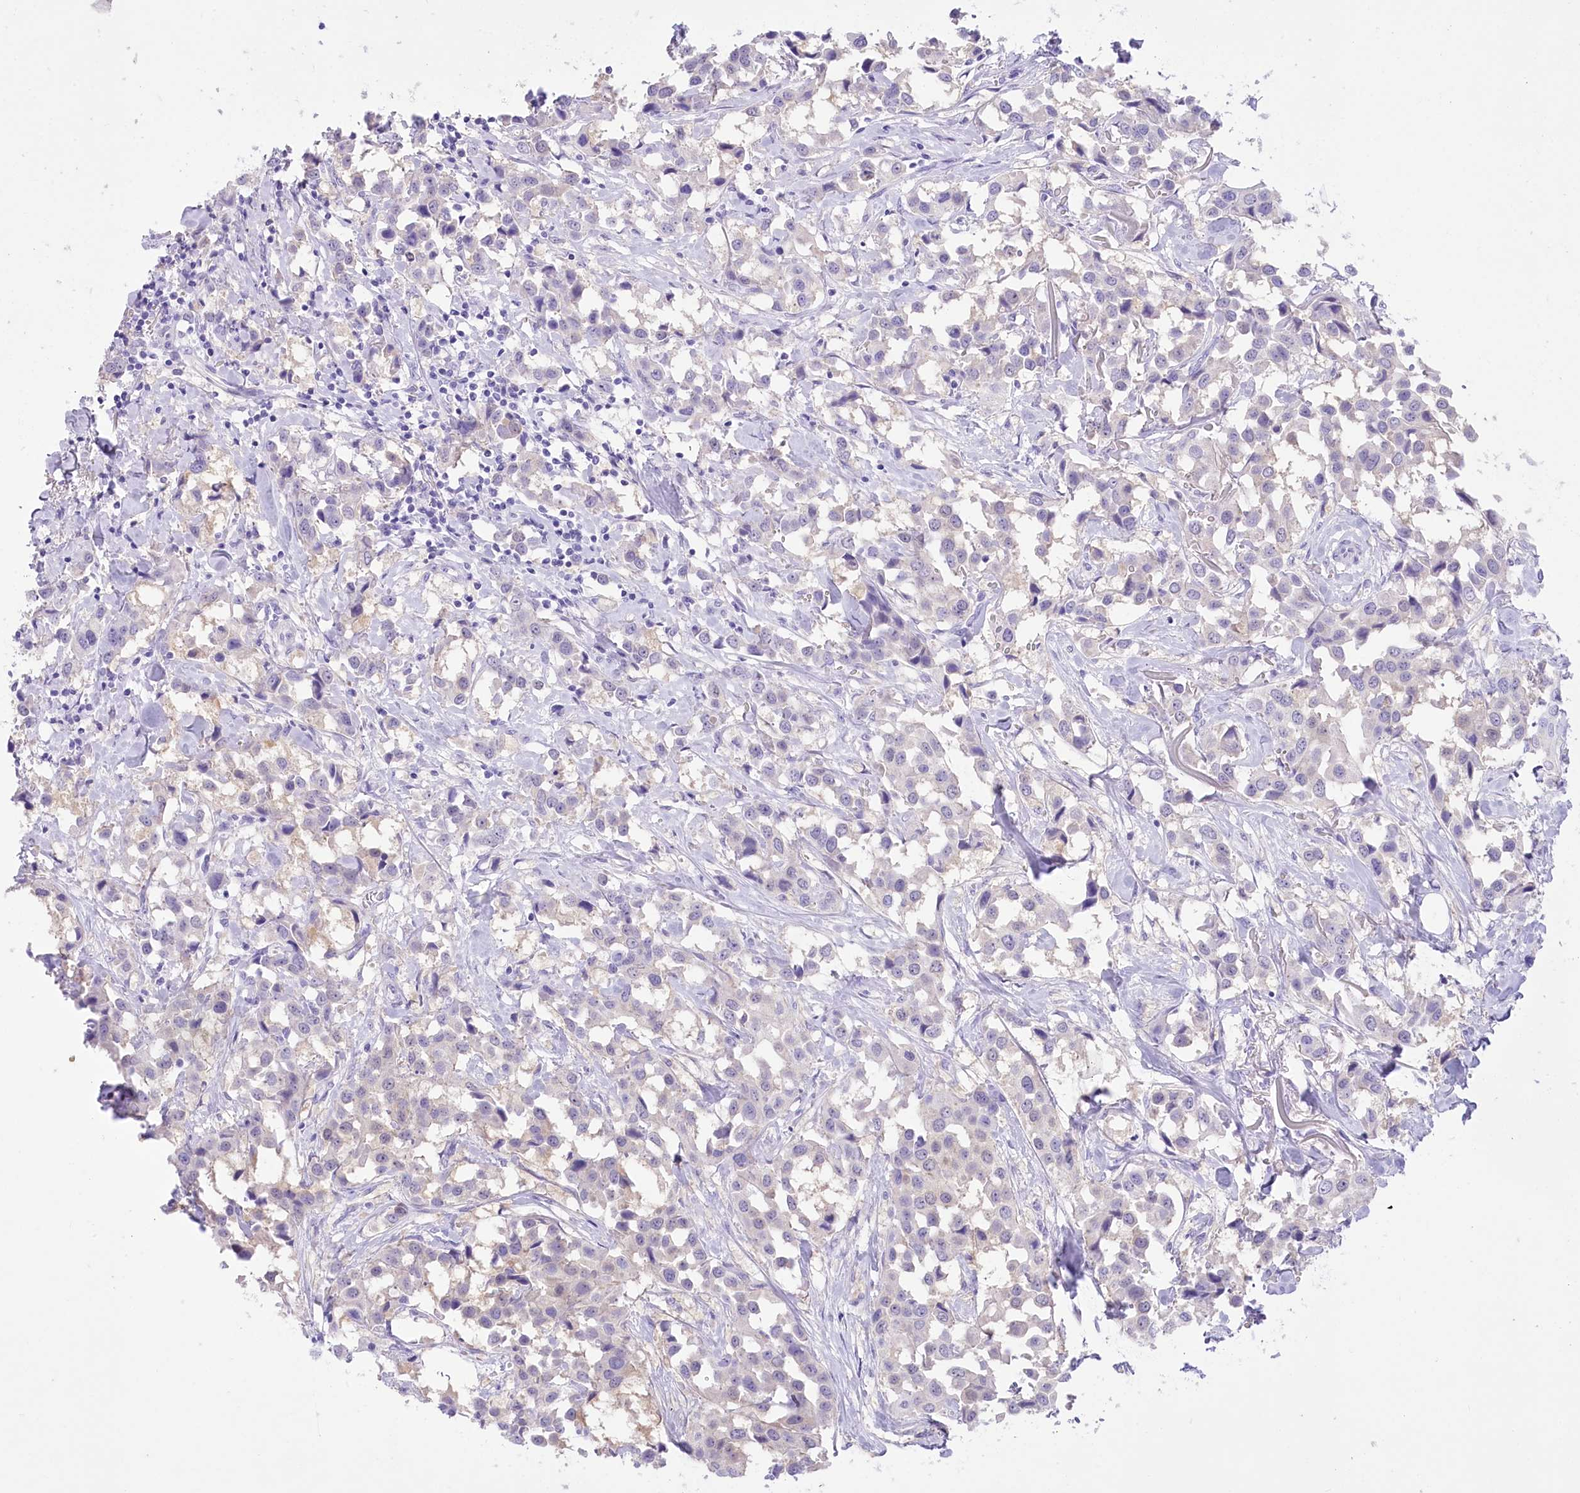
{"staining": {"intensity": "negative", "quantity": "none", "location": "none"}, "tissue": "breast cancer", "cell_type": "Tumor cells", "image_type": "cancer", "snomed": [{"axis": "morphology", "description": "Duct carcinoma"}, {"axis": "topography", "description": "Breast"}], "caption": "Immunohistochemical staining of human breast invasive ductal carcinoma shows no significant positivity in tumor cells.", "gene": "PBLD", "patient": {"sex": "female", "age": 80}}